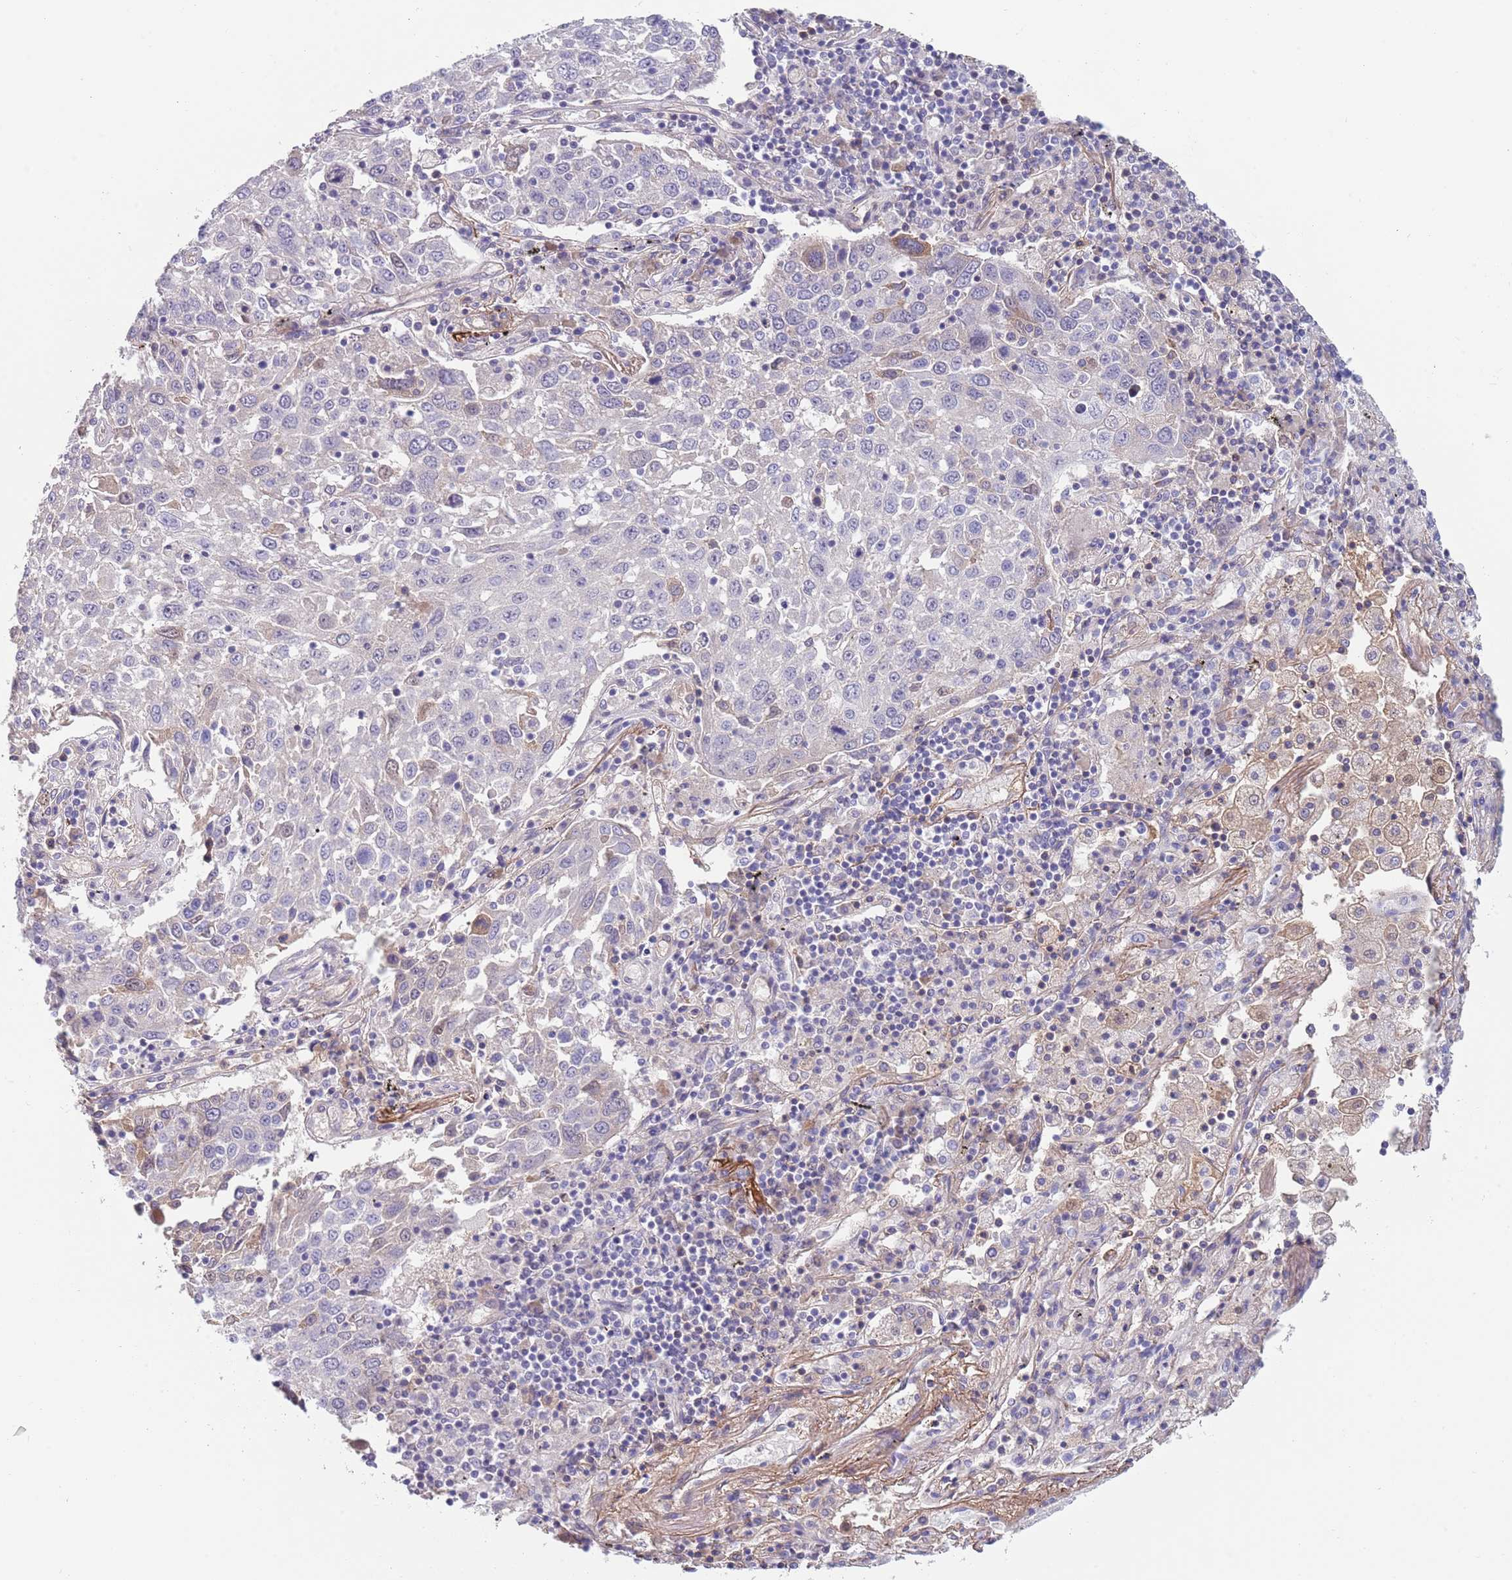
{"staining": {"intensity": "negative", "quantity": "none", "location": "none"}, "tissue": "lung cancer", "cell_type": "Tumor cells", "image_type": "cancer", "snomed": [{"axis": "morphology", "description": "Squamous cell carcinoma, NOS"}, {"axis": "topography", "description": "Lung"}], "caption": "There is no significant expression in tumor cells of squamous cell carcinoma (lung).", "gene": "RNF169", "patient": {"sex": "male", "age": 65}}